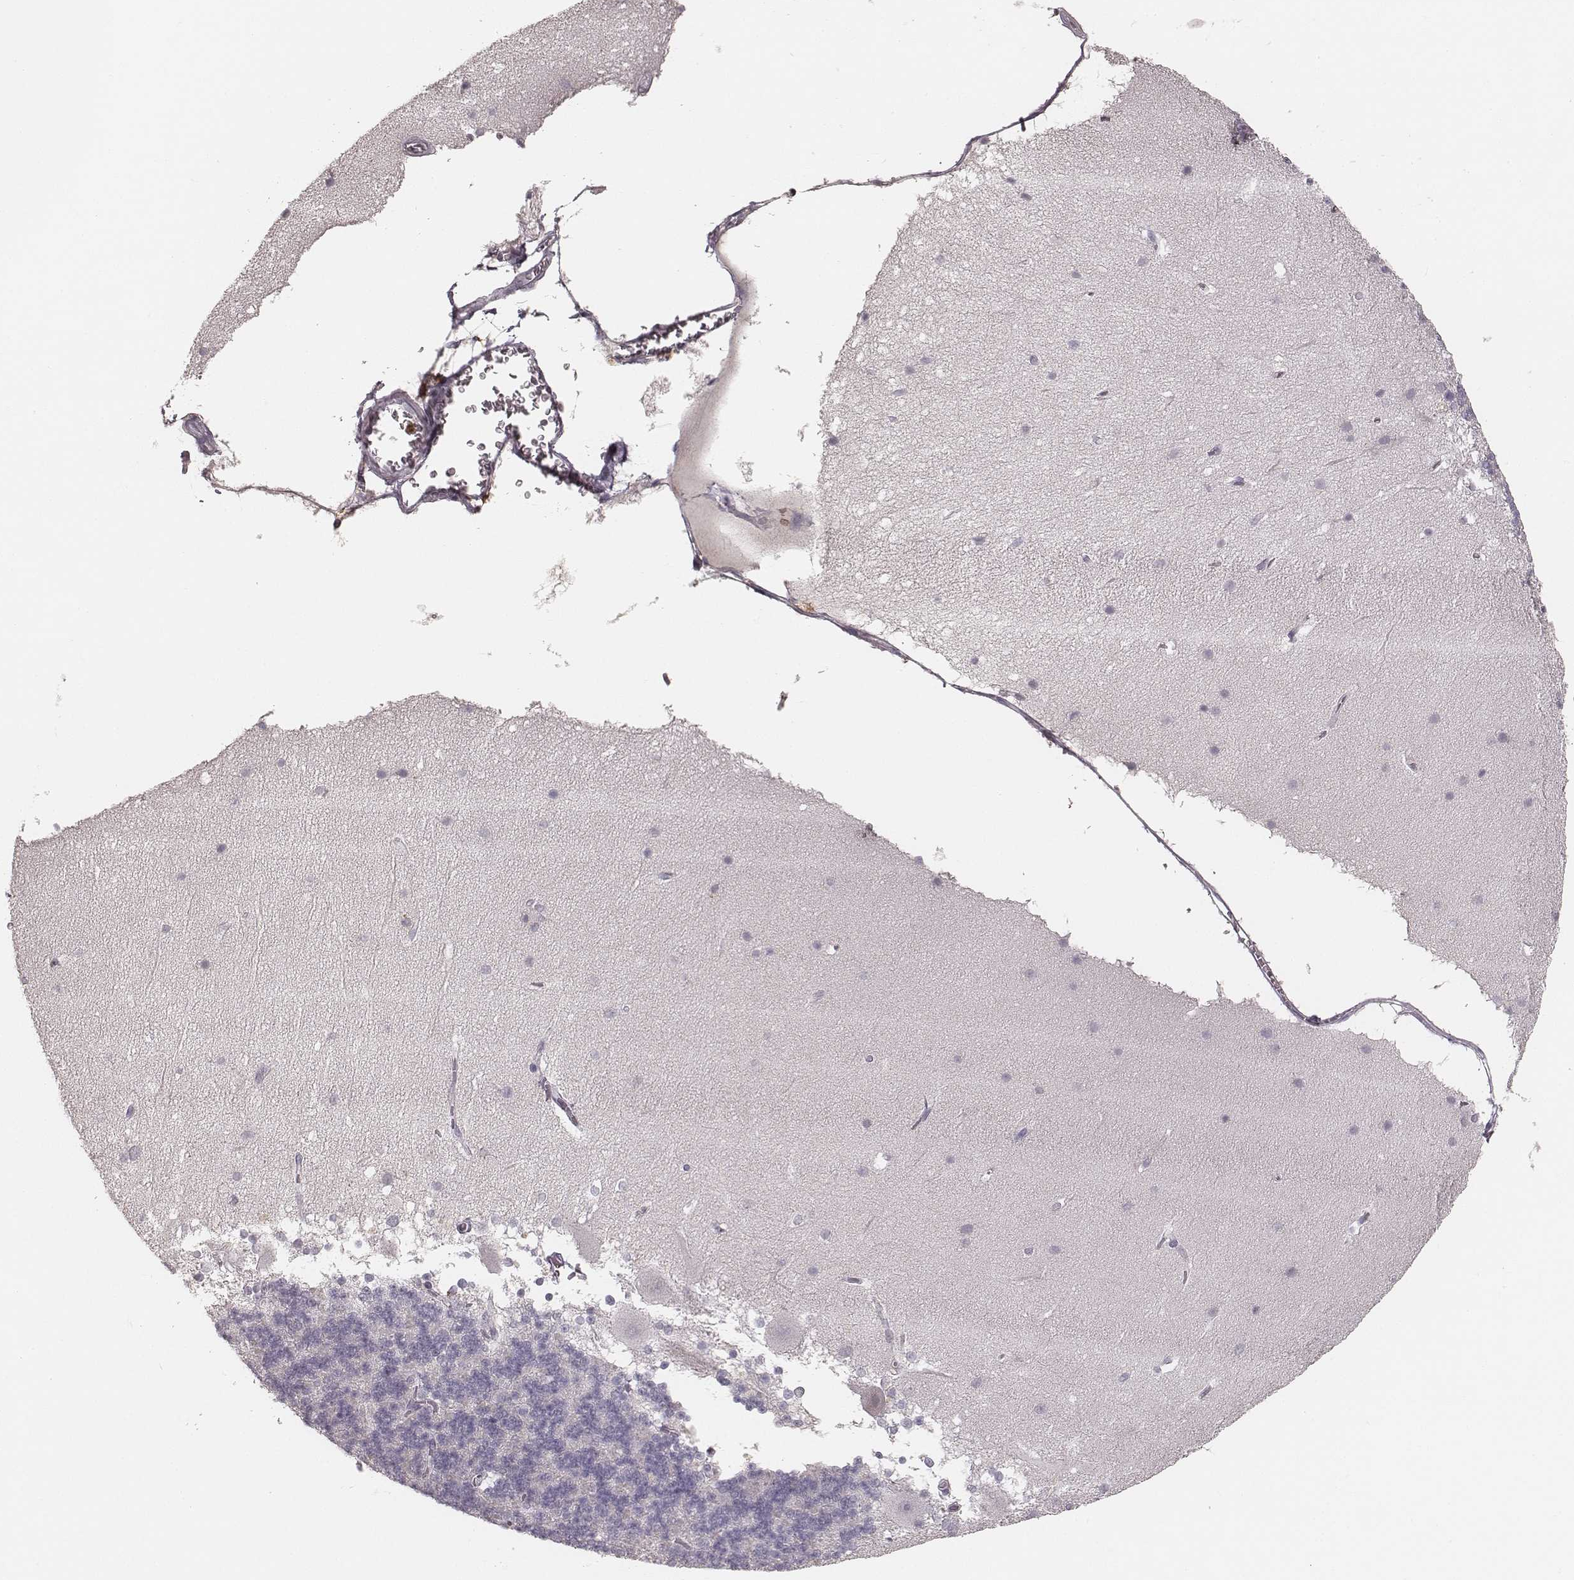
{"staining": {"intensity": "negative", "quantity": "none", "location": "none"}, "tissue": "cerebellum", "cell_type": "Cells in granular layer", "image_type": "normal", "snomed": [{"axis": "morphology", "description": "Normal tissue, NOS"}, {"axis": "topography", "description": "Cerebellum"}], "caption": "Photomicrograph shows no significant protein positivity in cells in granular layer of normal cerebellum. The staining is performed using DAB (3,3'-diaminobenzidine) brown chromogen with nuclei counter-stained in using hematoxylin.", "gene": "CD8A", "patient": {"sex": "female", "age": 19}}